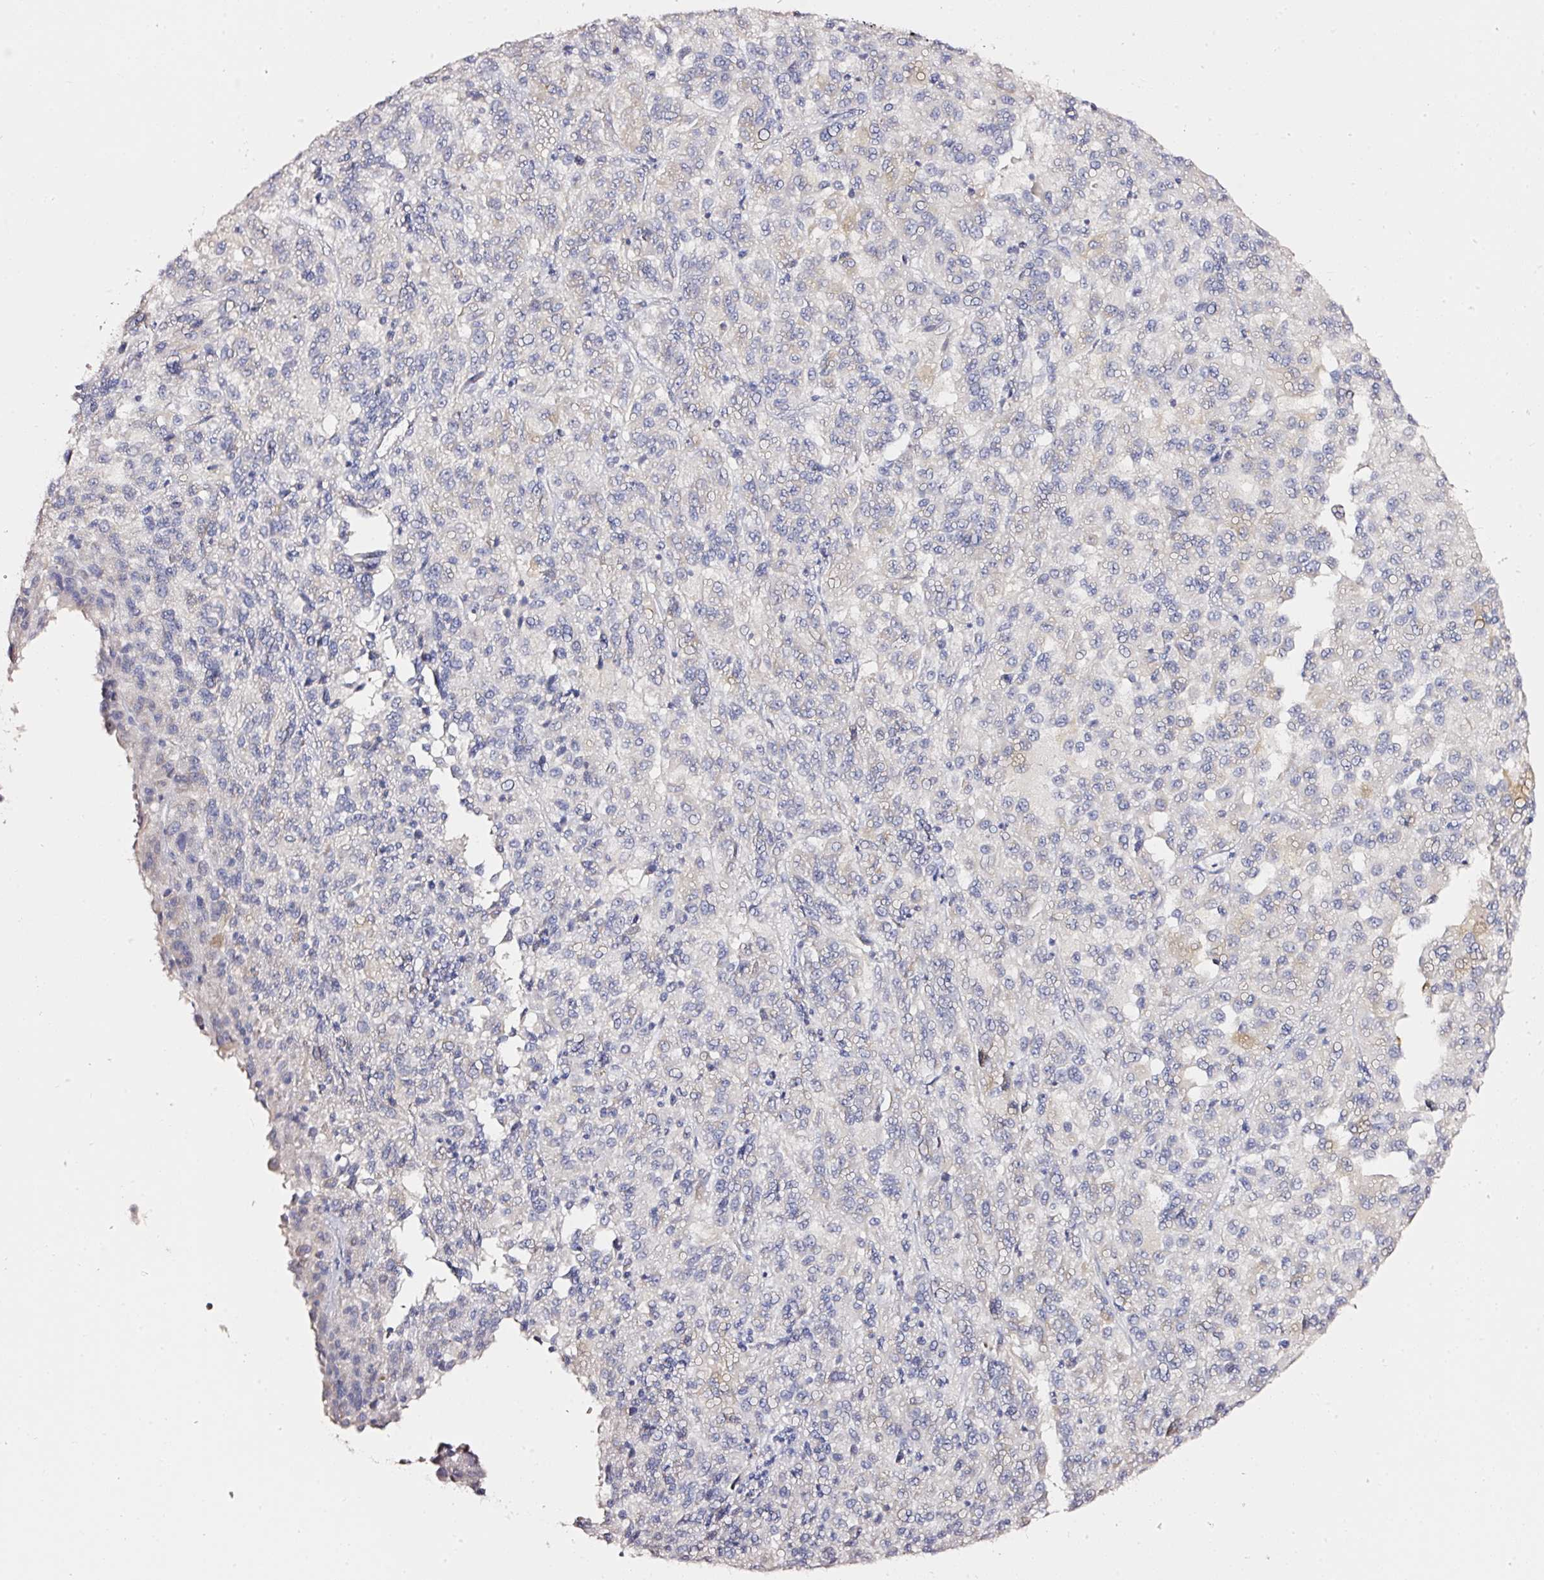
{"staining": {"intensity": "negative", "quantity": "none", "location": "none"}, "tissue": "melanoma", "cell_type": "Tumor cells", "image_type": "cancer", "snomed": [{"axis": "morphology", "description": "Malignant melanoma, Metastatic site"}, {"axis": "topography", "description": "Lung"}], "caption": "The immunohistochemistry (IHC) image has no significant expression in tumor cells of malignant melanoma (metastatic site) tissue.", "gene": "PDXDC1", "patient": {"sex": "male", "age": 64}}